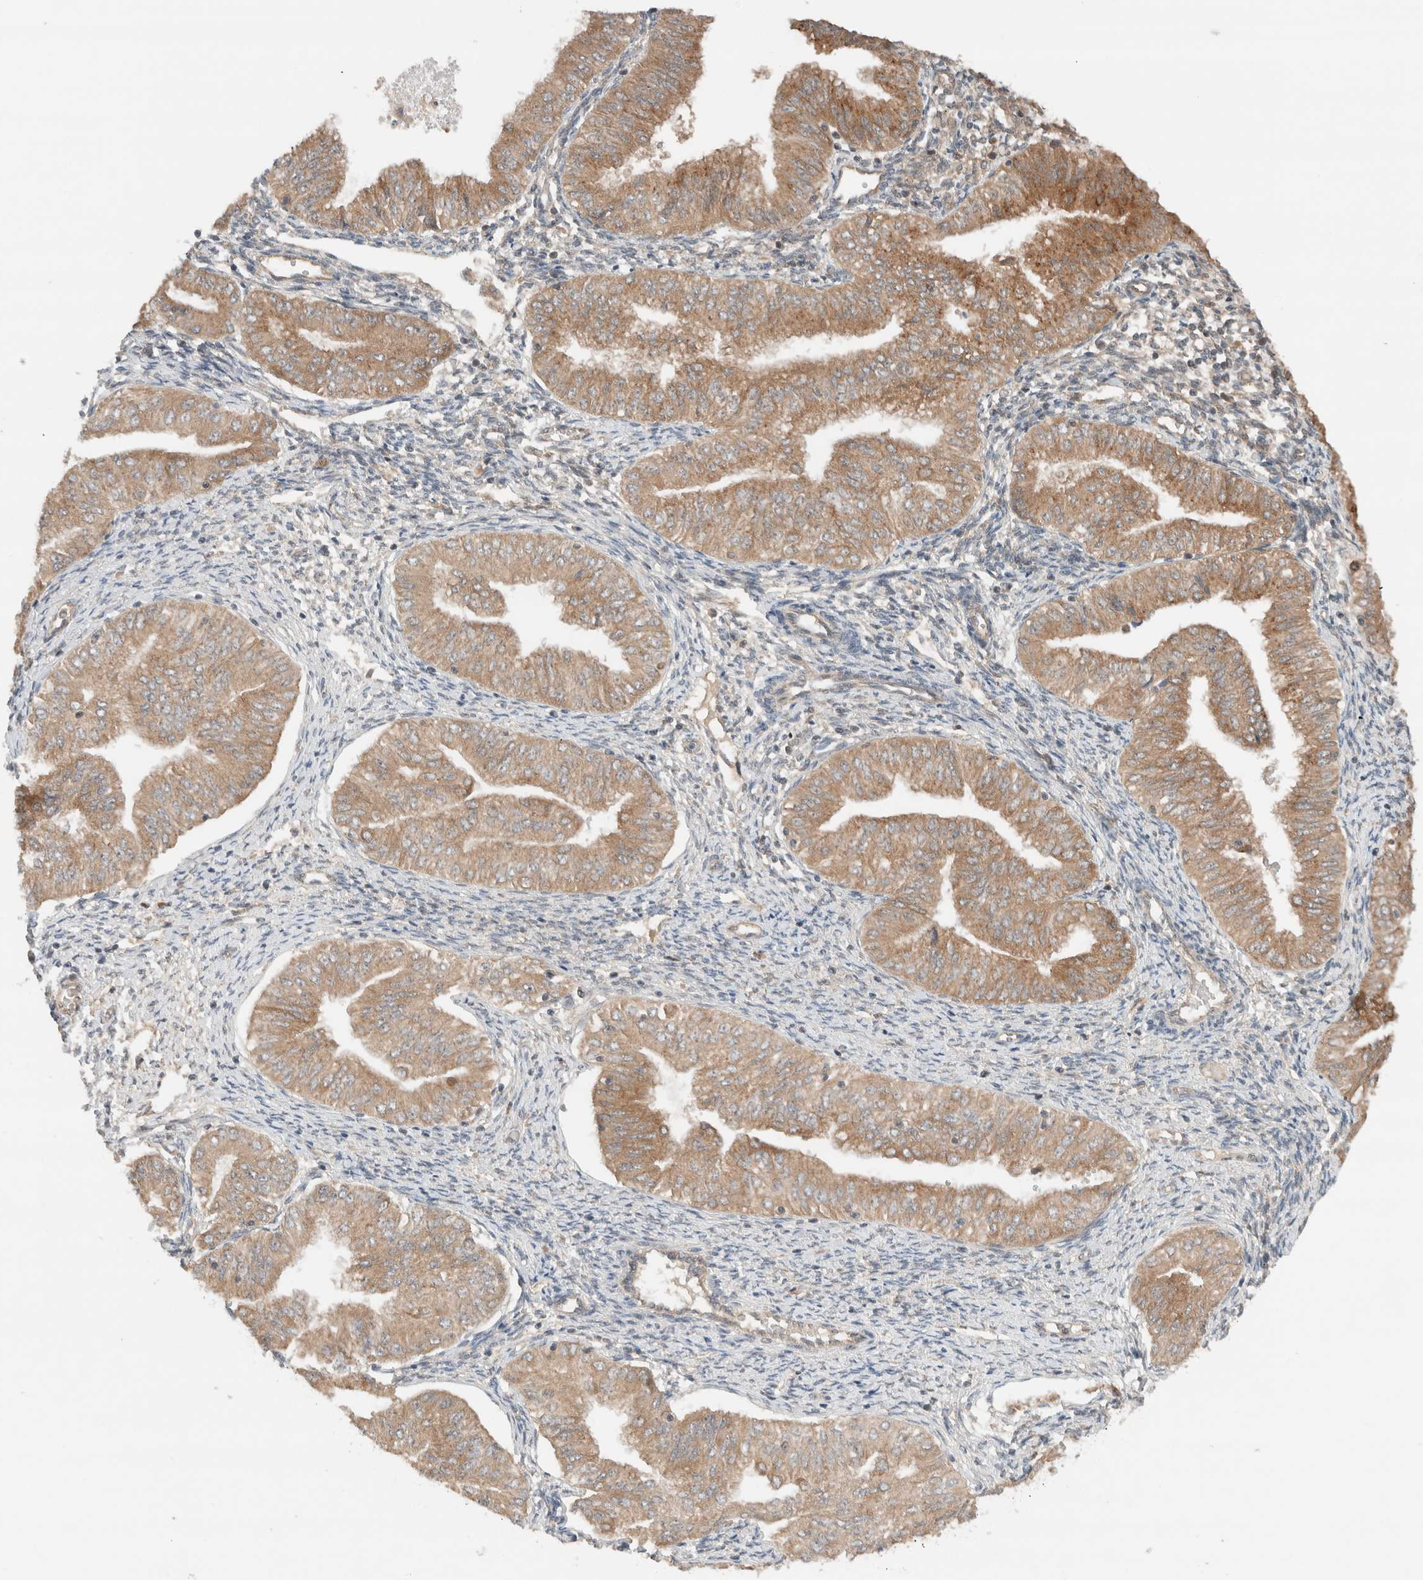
{"staining": {"intensity": "moderate", "quantity": ">75%", "location": "cytoplasmic/membranous"}, "tissue": "endometrial cancer", "cell_type": "Tumor cells", "image_type": "cancer", "snomed": [{"axis": "morphology", "description": "Normal tissue, NOS"}, {"axis": "morphology", "description": "Adenocarcinoma, NOS"}, {"axis": "topography", "description": "Endometrium"}], "caption": "This is an image of immunohistochemistry staining of adenocarcinoma (endometrial), which shows moderate staining in the cytoplasmic/membranous of tumor cells.", "gene": "ARFGEF2", "patient": {"sex": "female", "age": 53}}